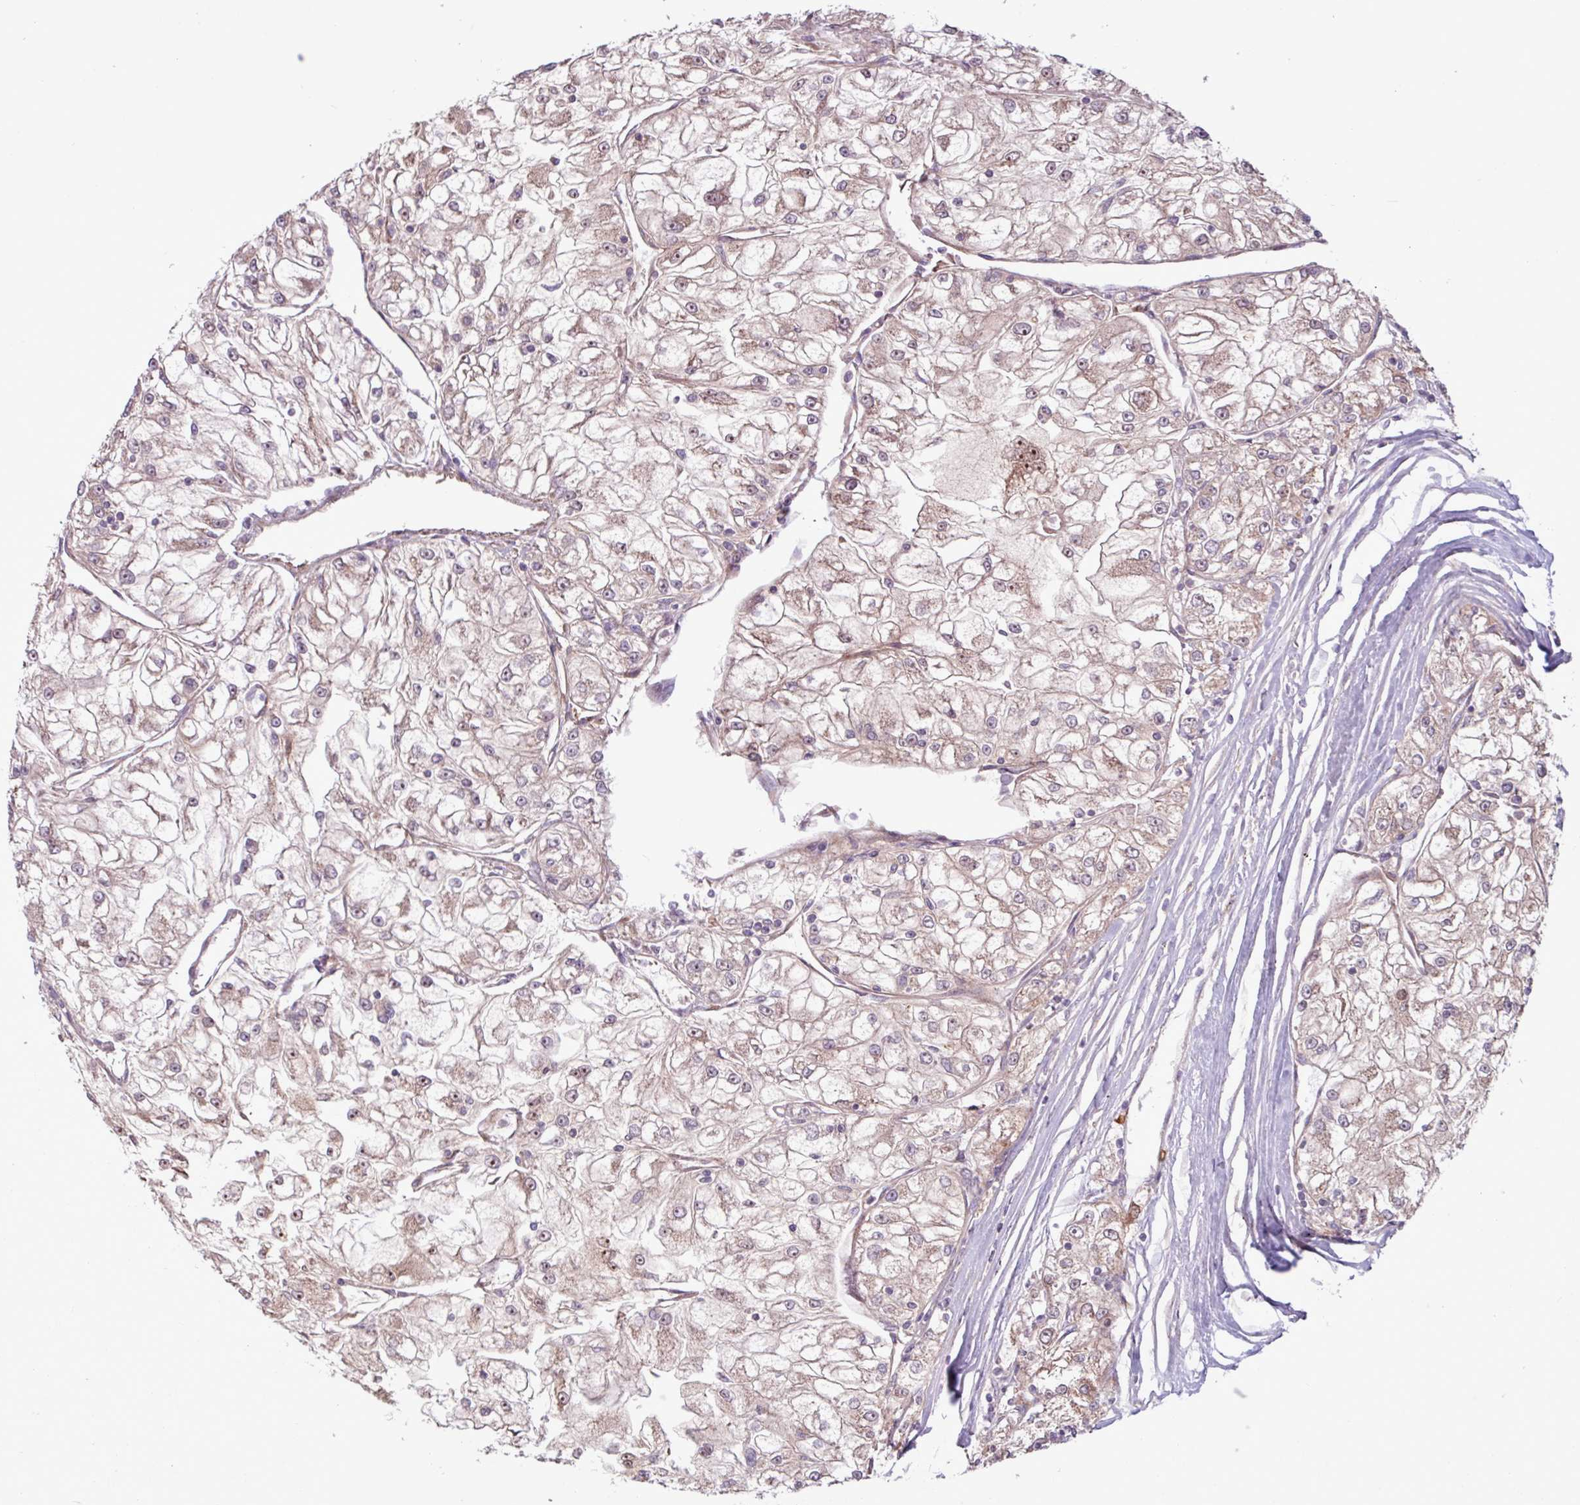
{"staining": {"intensity": "negative", "quantity": "none", "location": "none"}, "tissue": "renal cancer", "cell_type": "Tumor cells", "image_type": "cancer", "snomed": [{"axis": "morphology", "description": "Adenocarcinoma, NOS"}, {"axis": "topography", "description": "Kidney"}], "caption": "This is an IHC micrograph of renal adenocarcinoma. There is no staining in tumor cells.", "gene": "PDPR", "patient": {"sex": "female", "age": 72}}